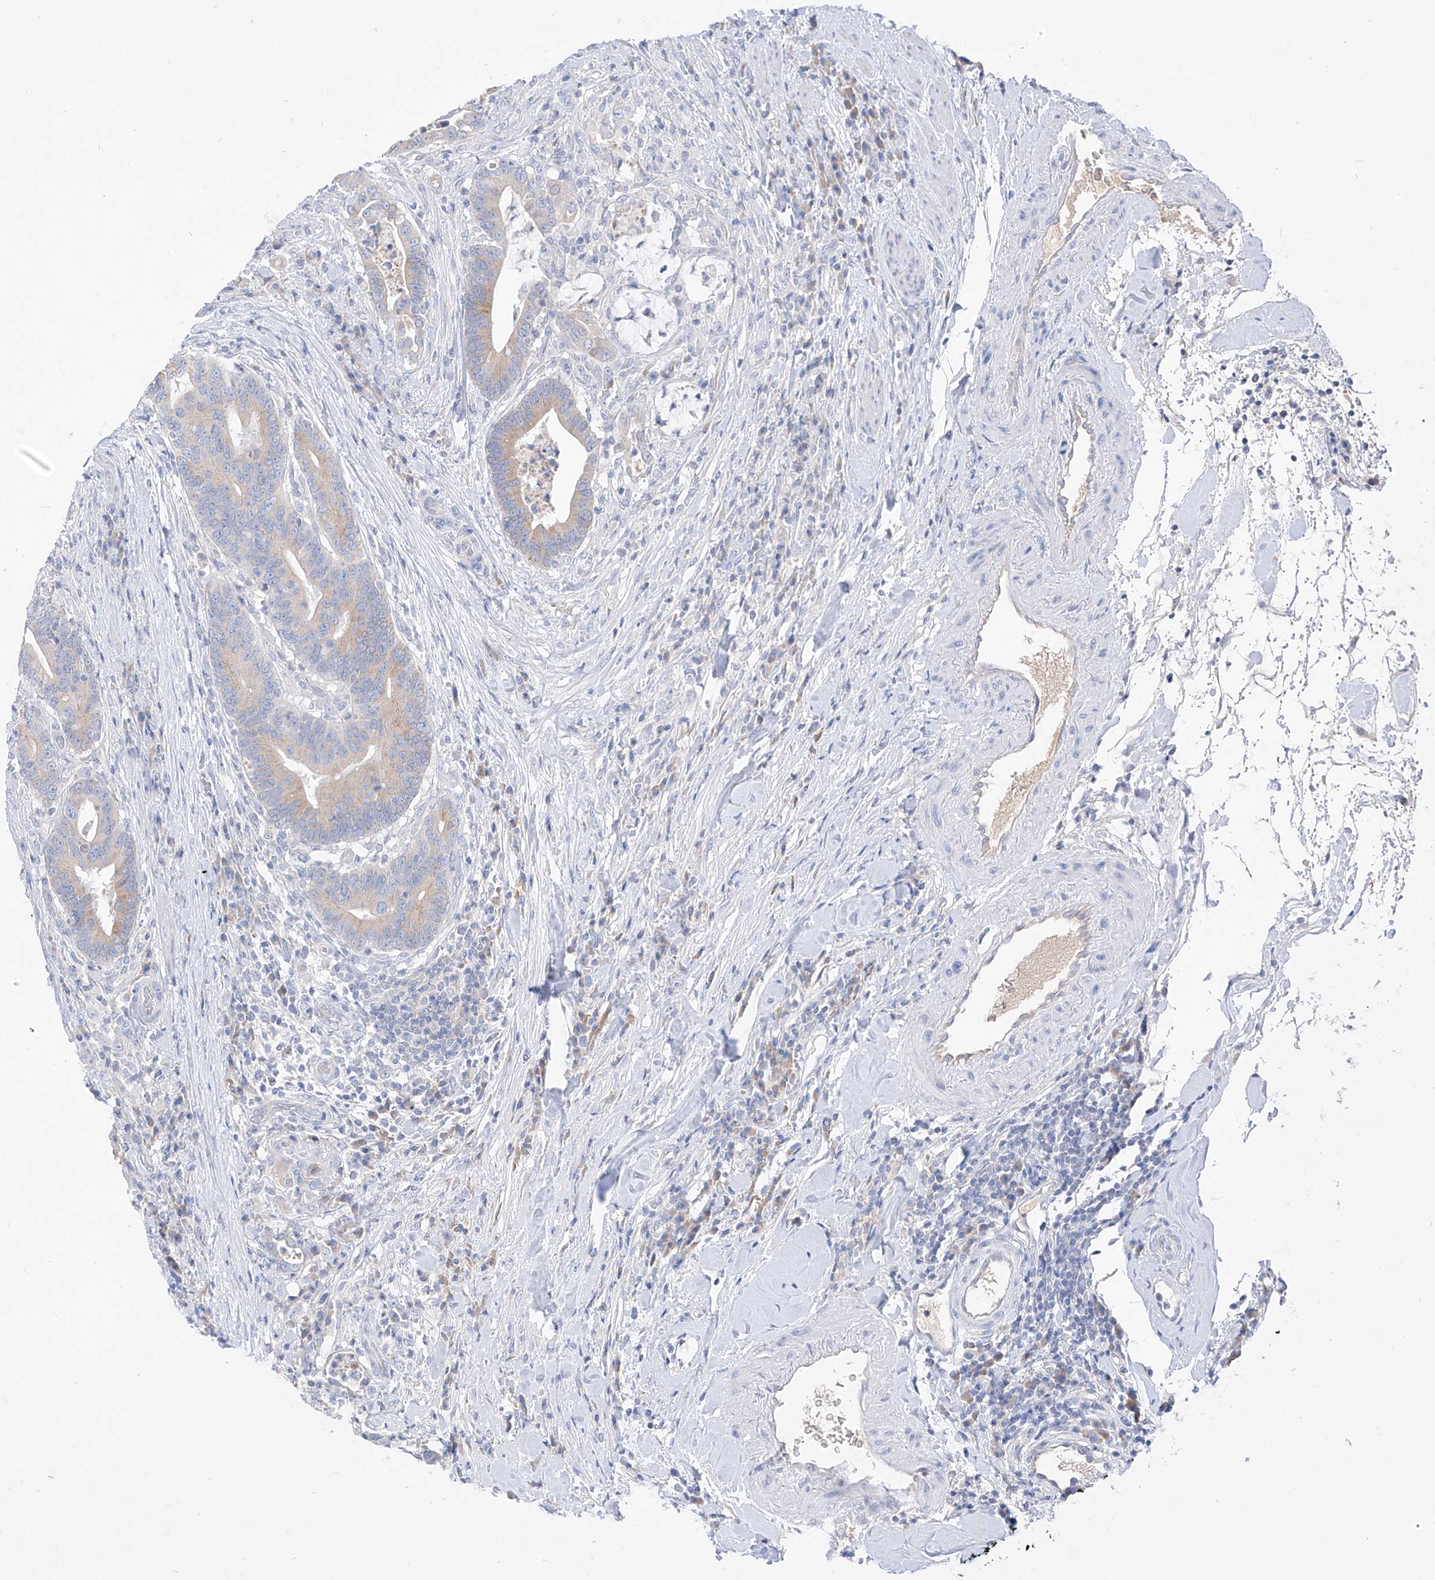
{"staining": {"intensity": "moderate", "quantity": "<25%", "location": "cytoplasmic/membranous"}, "tissue": "colorectal cancer", "cell_type": "Tumor cells", "image_type": "cancer", "snomed": [{"axis": "morphology", "description": "Adenocarcinoma, NOS"}, {"axis": "topography", "description": "Colon"}], "caption": "Protein analysis of colorectal cancer (adenocarcinoma) tissue shows moderate cytoplasmic/membranous staining in about <25% of tumor cells.", "gene": "RASA2", "patient": {"sex": "female", "age": 66}}